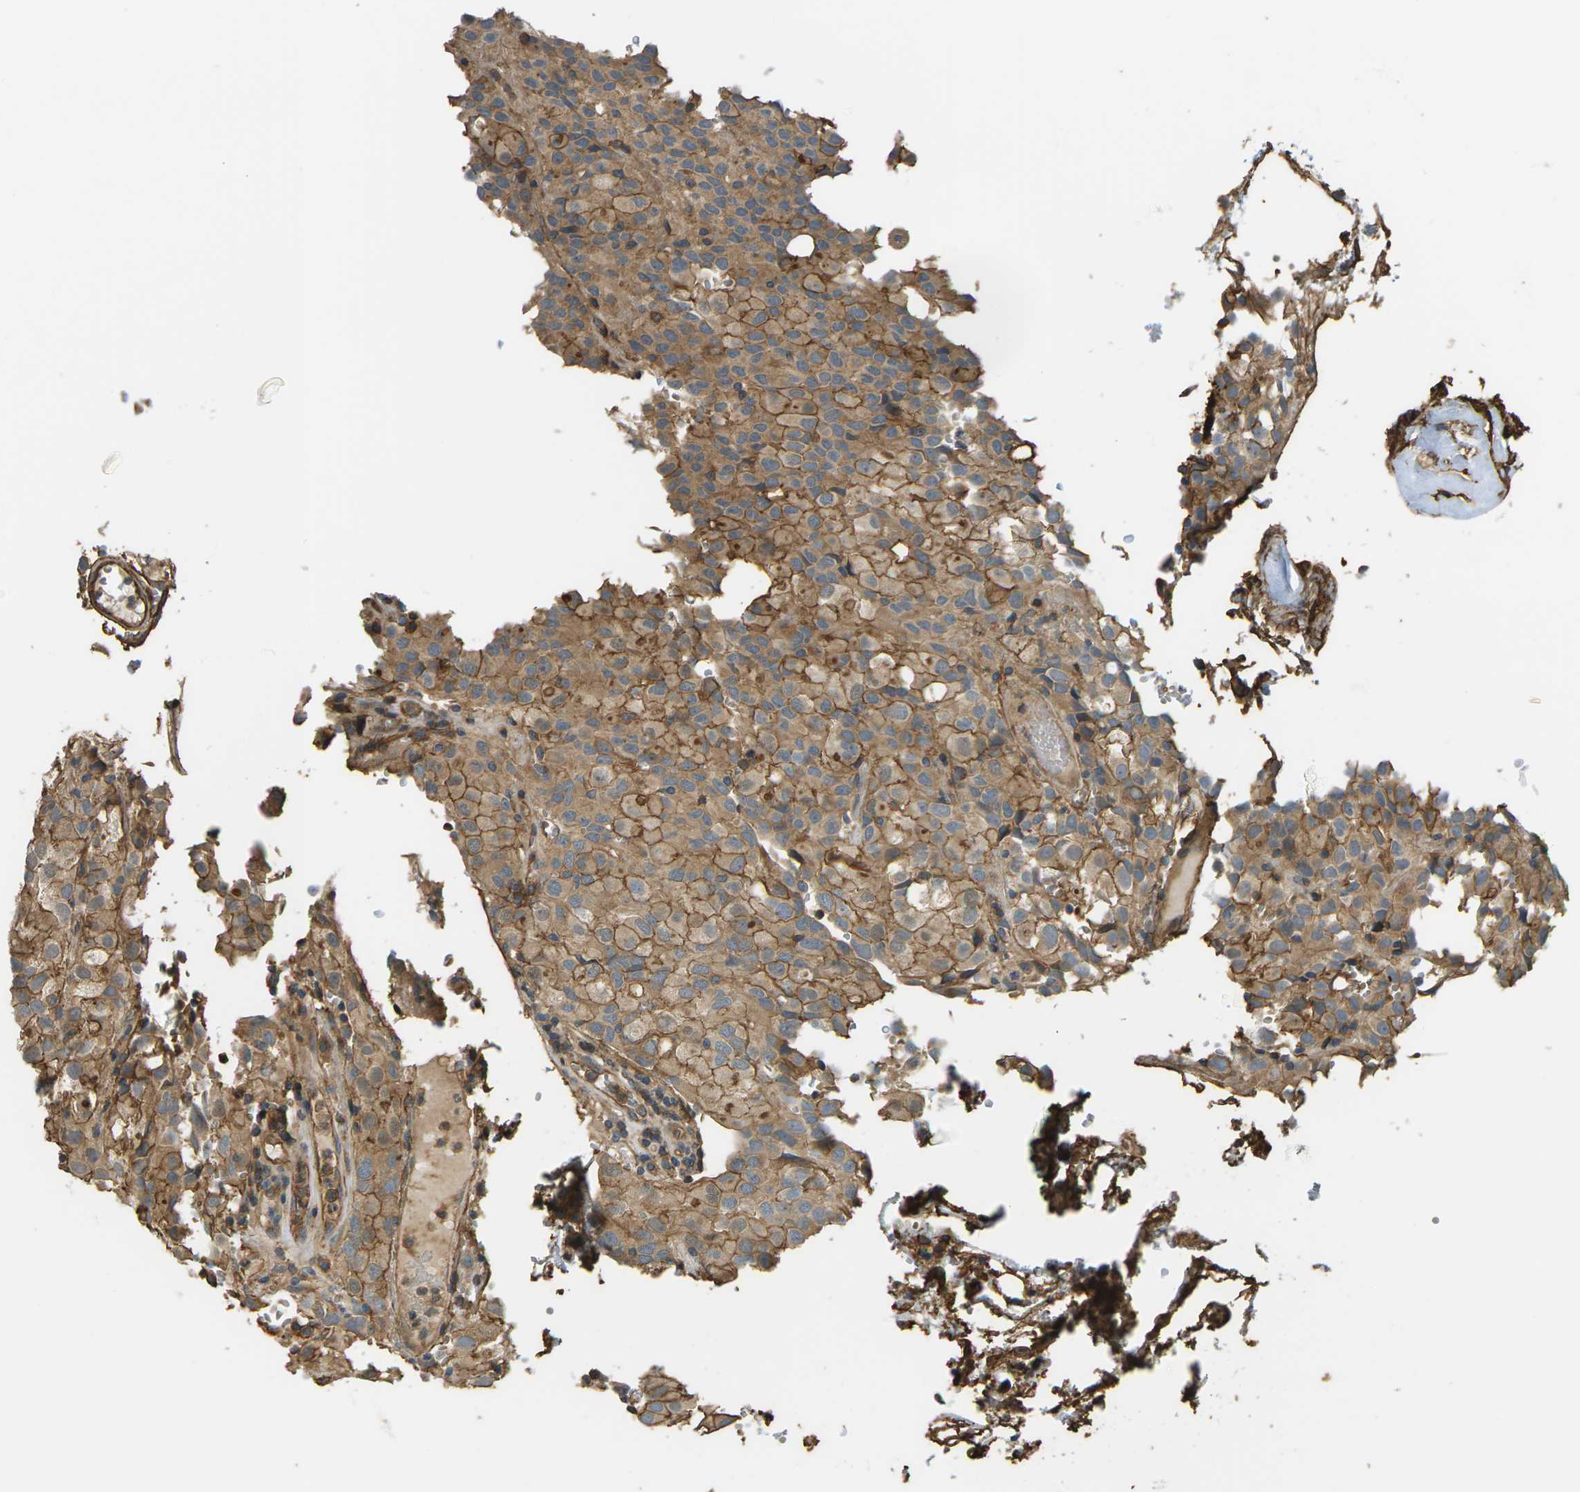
{"staining": {"intensity": "moderate", "quantity": ">75%", "location": "cytoplasmic/membranous"}, "tissue": "glioma", "cell_type": "Tumor cells", "image_type": "cancer", "snomed": [{"axis": "morphology", "description": "Glioma, malignant, High grade"}, {"axis": "topography", "description": "Brain"}], "caption": "Glioma tissue displays moderate cytoplasmic/membranous expression in about >75% of tumor cells", "gene": "DDHD2", "patient": {"sex": "male", "age": 32}}